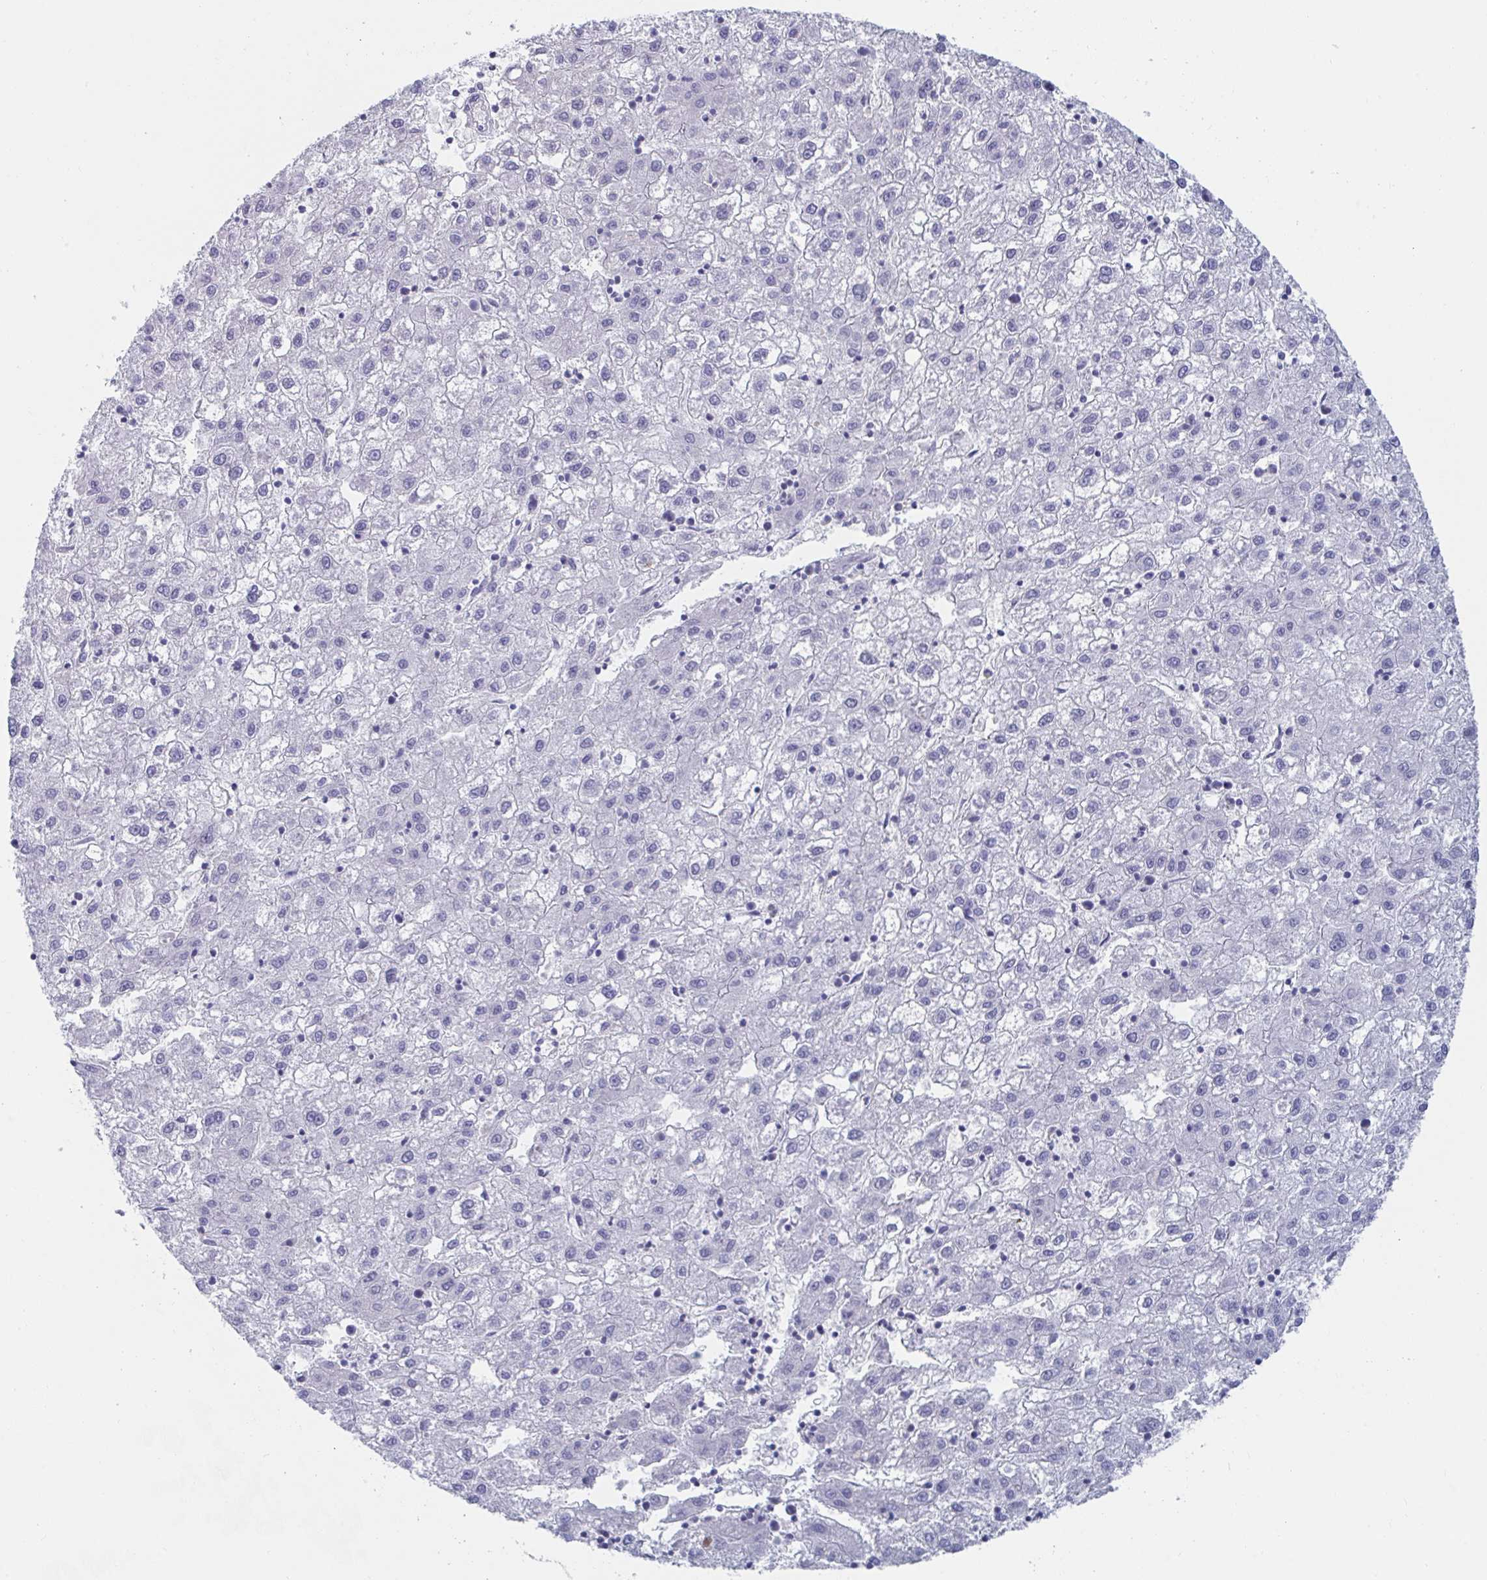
{"staining": {"intensity": "negative", "quantity": "none", "location": "none"}, "tissue": "liver cancer", "cell_type": "Tumor cells", "image_type": "cancer", "snomed": [{"axis": "morphology", "description": "Carcinoma, Hepatocellular, NOS"}, {"axis": "topography", "description": "Liver"}], "caption": "Immunohistochemistry (IHC) of human liver hepatocellular carcinoma demonstrates no staining in tumor cells.", "gene": "KCNK5", "patient": {"sex": "male", "age": 72}}